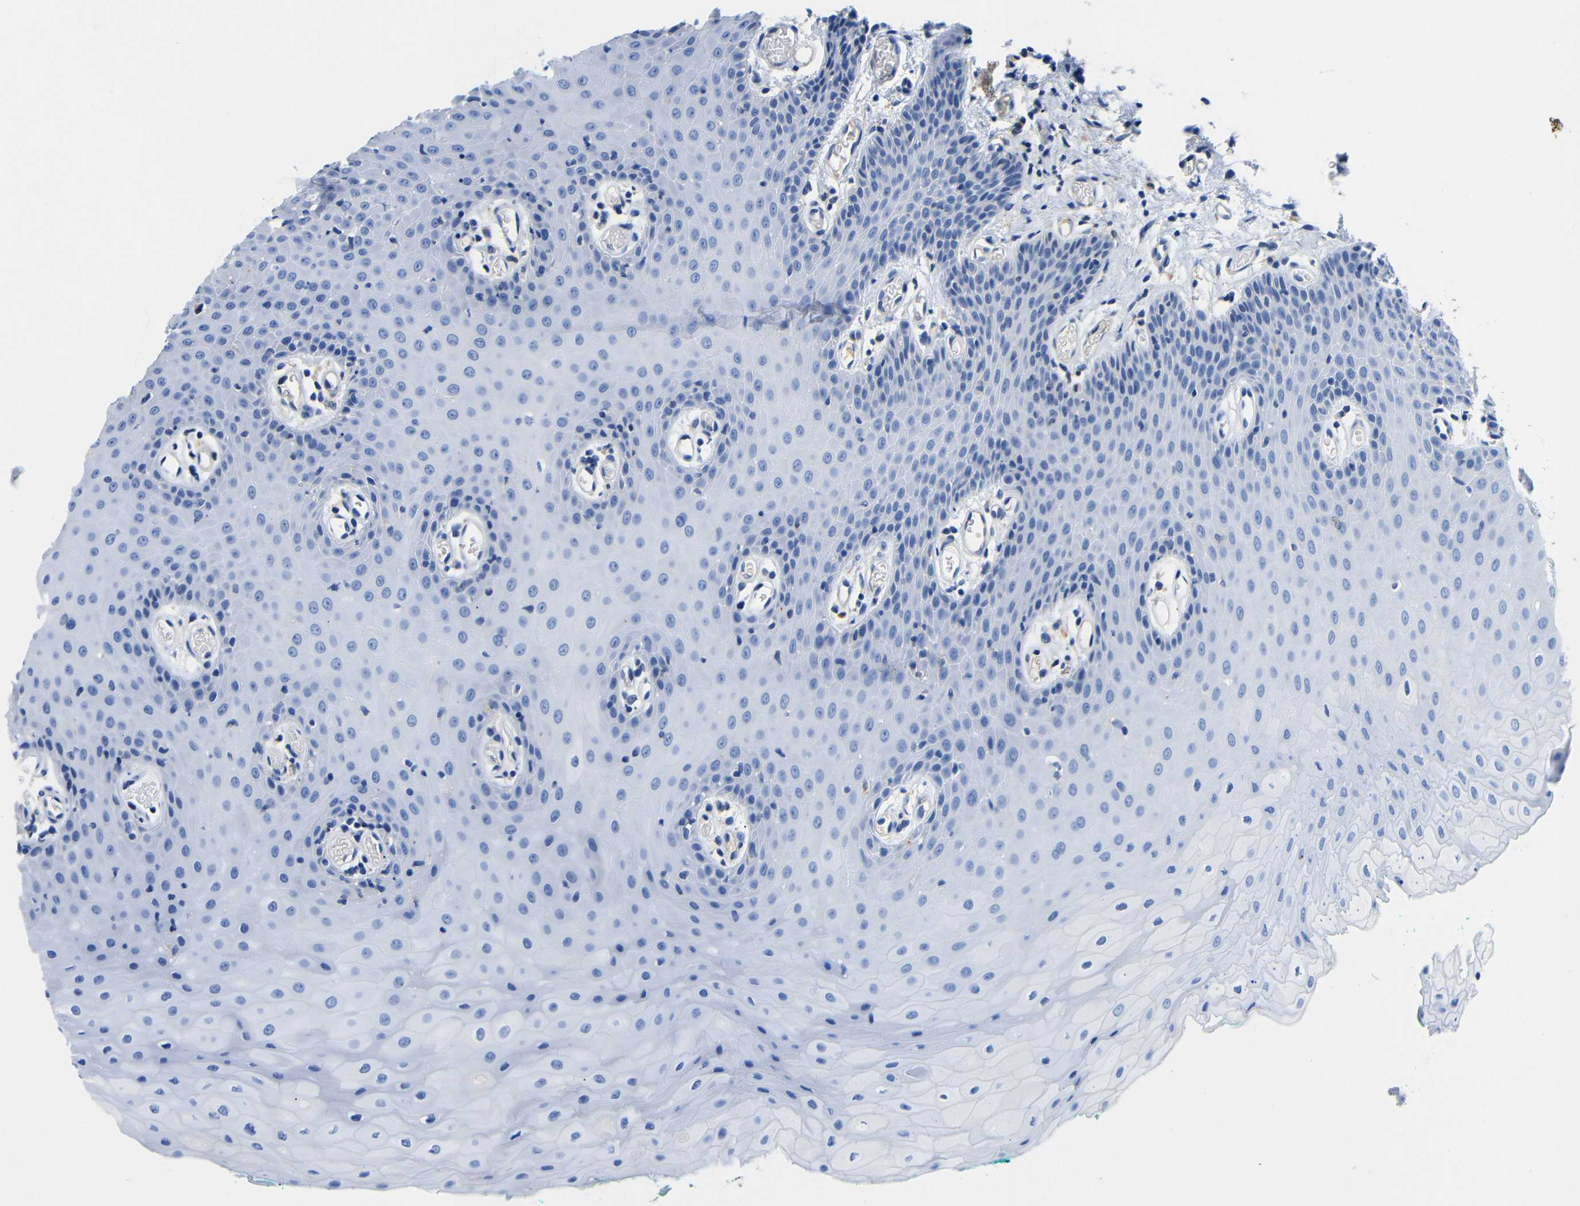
{"staining": {"intensity": "negative", "quantity": "none", "location": "none"}, "tissue": "oral mucosa", "cell_type": "Squamous epithelial cells", "image_type": "normal", "snomed": [{"axis": "morphology", "description": "Normal tissue, NOS"}, {"axis": "morphology", "description": "Squamous cell carcinoma, NOS"}, {"axis": "topography", "description": "Oral tissue"}, {"axis": "topography", "description": "Salivary gland"}, {"axis": "topography", "description": "Head-Neck"}], "caption": "IHC of benign human oral mucosa shows no positivity in squamous epithelial cells. The staining was performed using DAB (3,3'-diaminobenzidine) to visualize the protein expression in brown, while the nuclei were stained in blue with hematoxylin (Magnification: 20x).", "gene": "SDCBP", "patient": {"sex": "female", "age": 62}}